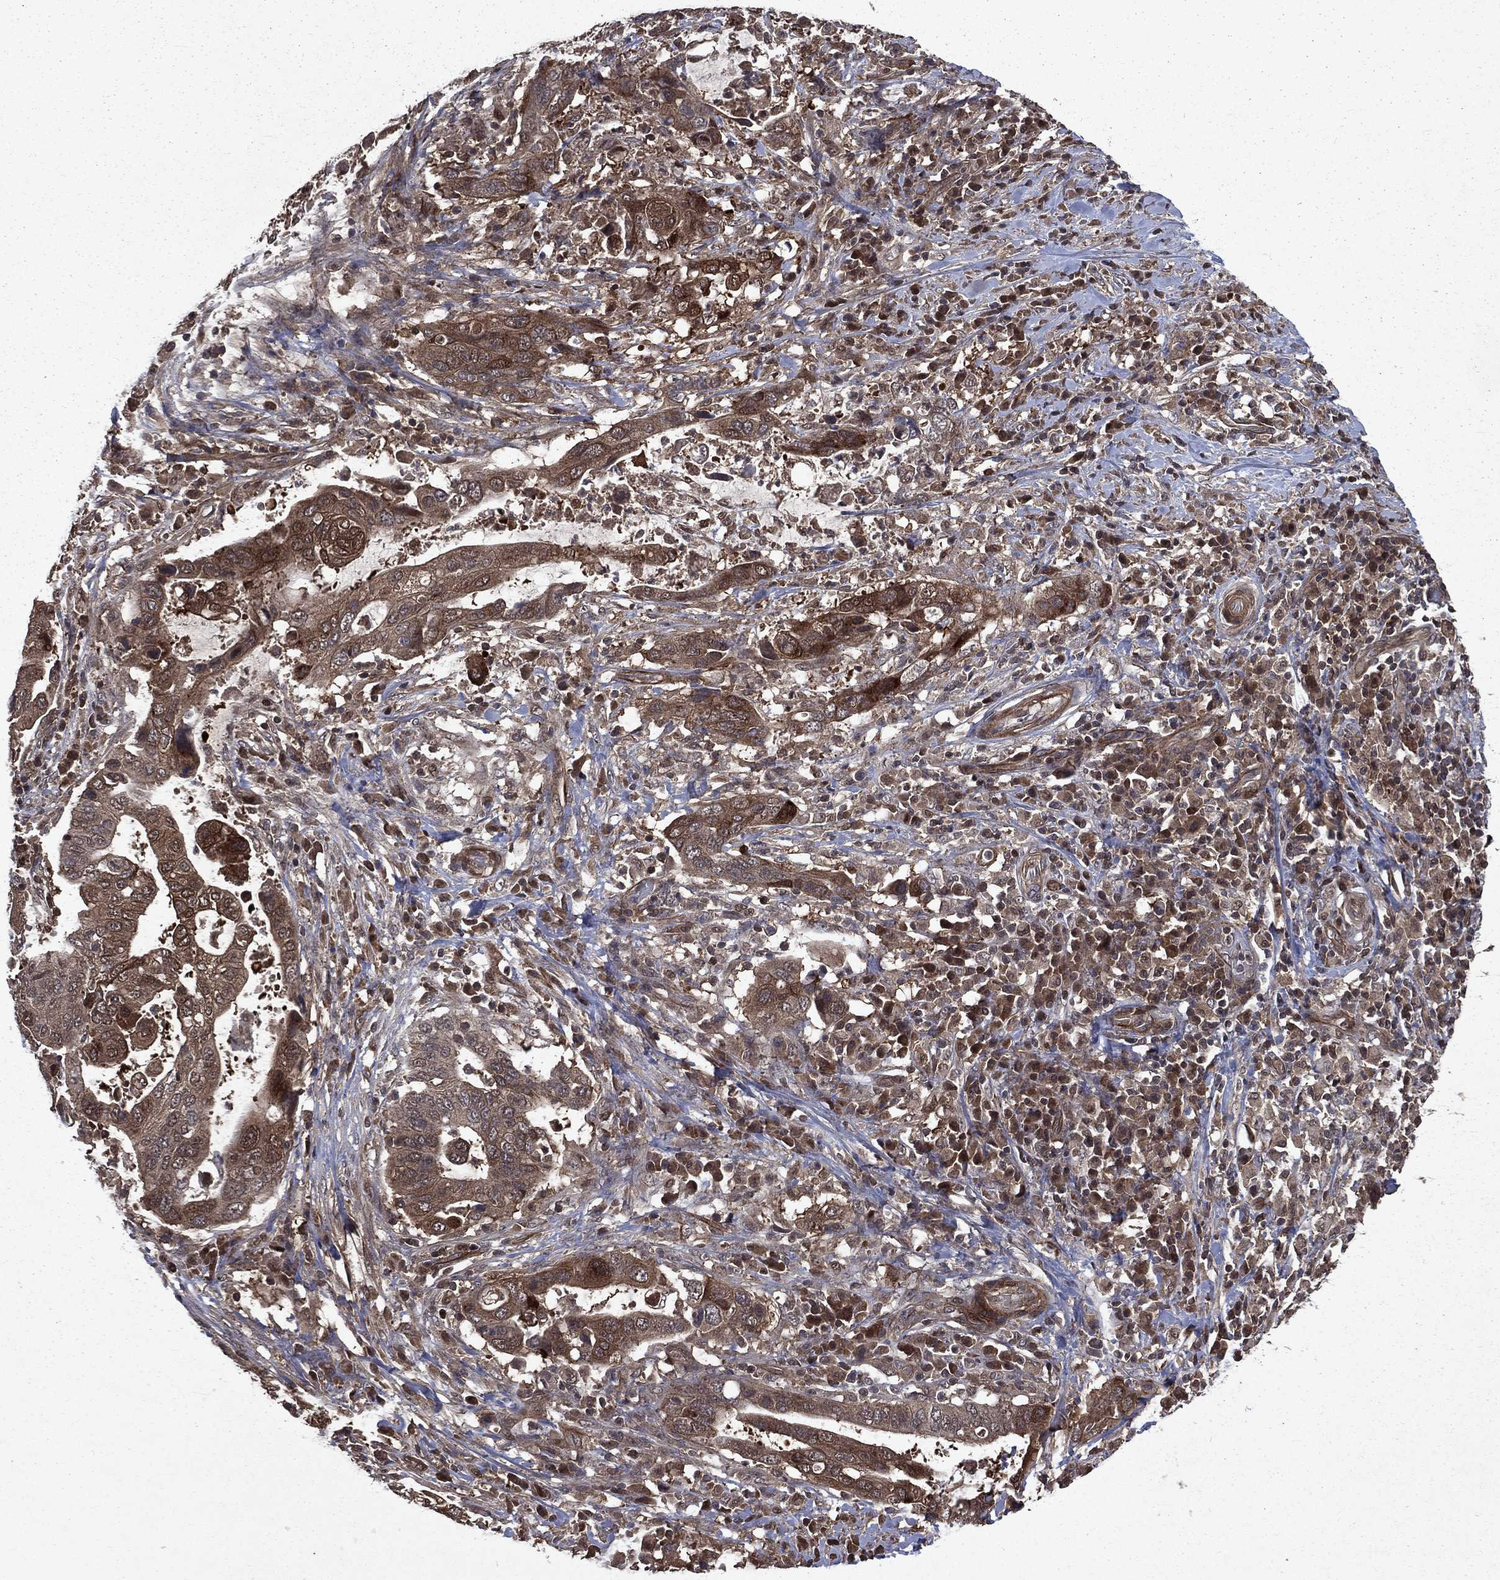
{"staining": {"intensity": "strong", "quantity": "<25%", "location": "cytoplasmic/membranous"}, "tissue": "stomach cancer", "cell_type": "Tumor cells", "image_type": "cancer", "snomed": [{"axis": "morphology", "description": "Adenocarcinoma, NOS"}, {"axis": "topography", "description": "Stomach"}], "caption": "IHC staining of stomach cancer, which exhibits medium levels of strong cytoplasmic/membranous staining in approximately <25% of tumor cells indicating strong cytoplasmic/membranous protein expression. The staining was performed using DAB (brown) for protein detection and nuclei were counterstained in hematoxylin (blue).", "gene": "FGD1", "patient": {"sex": "male", "age": 54}}